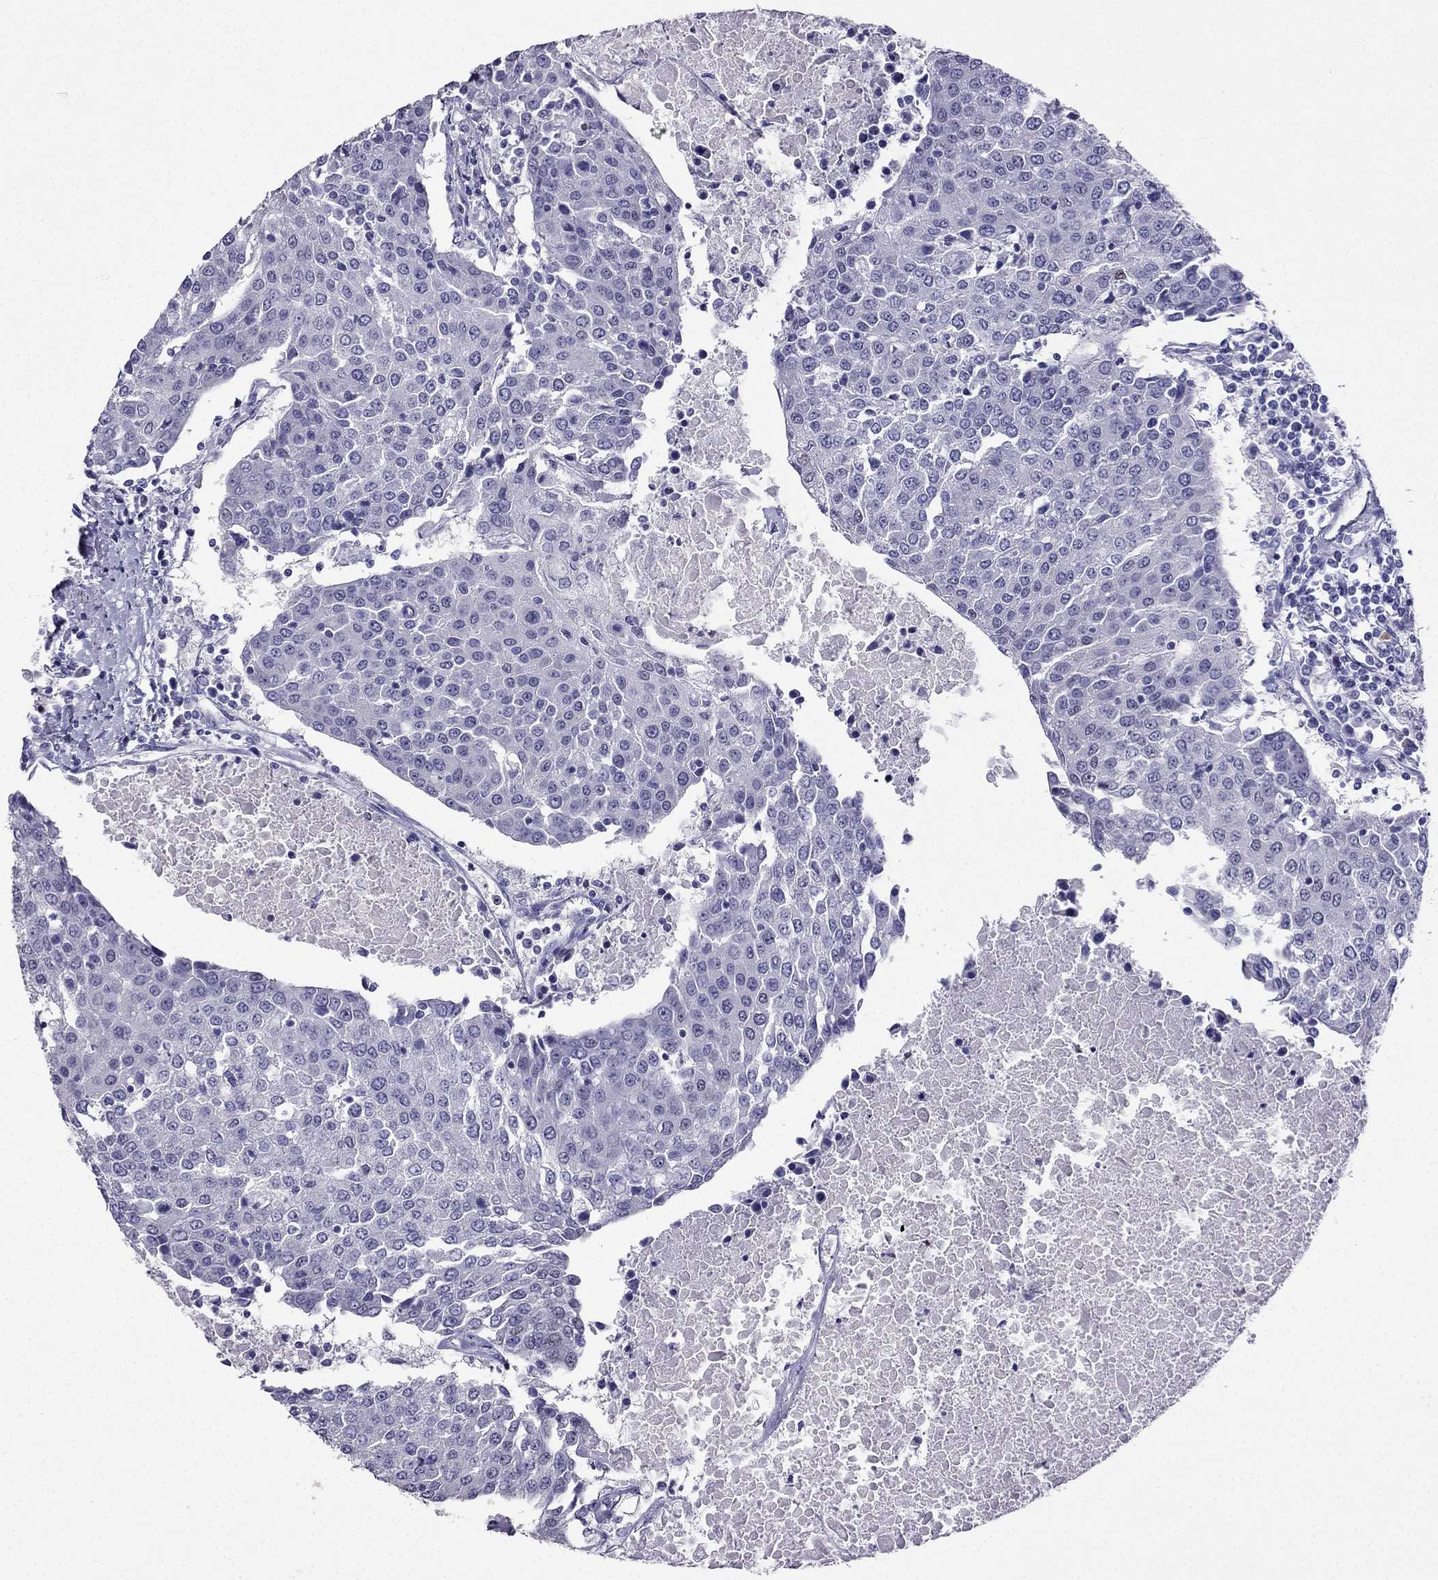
{"staining": {"intensity": "negative", "quantity": "none", "location": "none"}, "tissue": "urothelial cancer", "cell_type": "Tumor cells", "image_type": "cancer", "snomed": [{"axis": "morphology", "description": "Urothelial carcinoma, High grade"}, {"axis": "topography", "description": "Urinary bladder"}], "caption": "An immunohistochemistry (IHC) histopathology image of urothelial cancer is shown. There is no staining in tumor cells of urothelial cancer.", "gene": "ARID3A", "patient": {"sex": "female", "age": 85}}